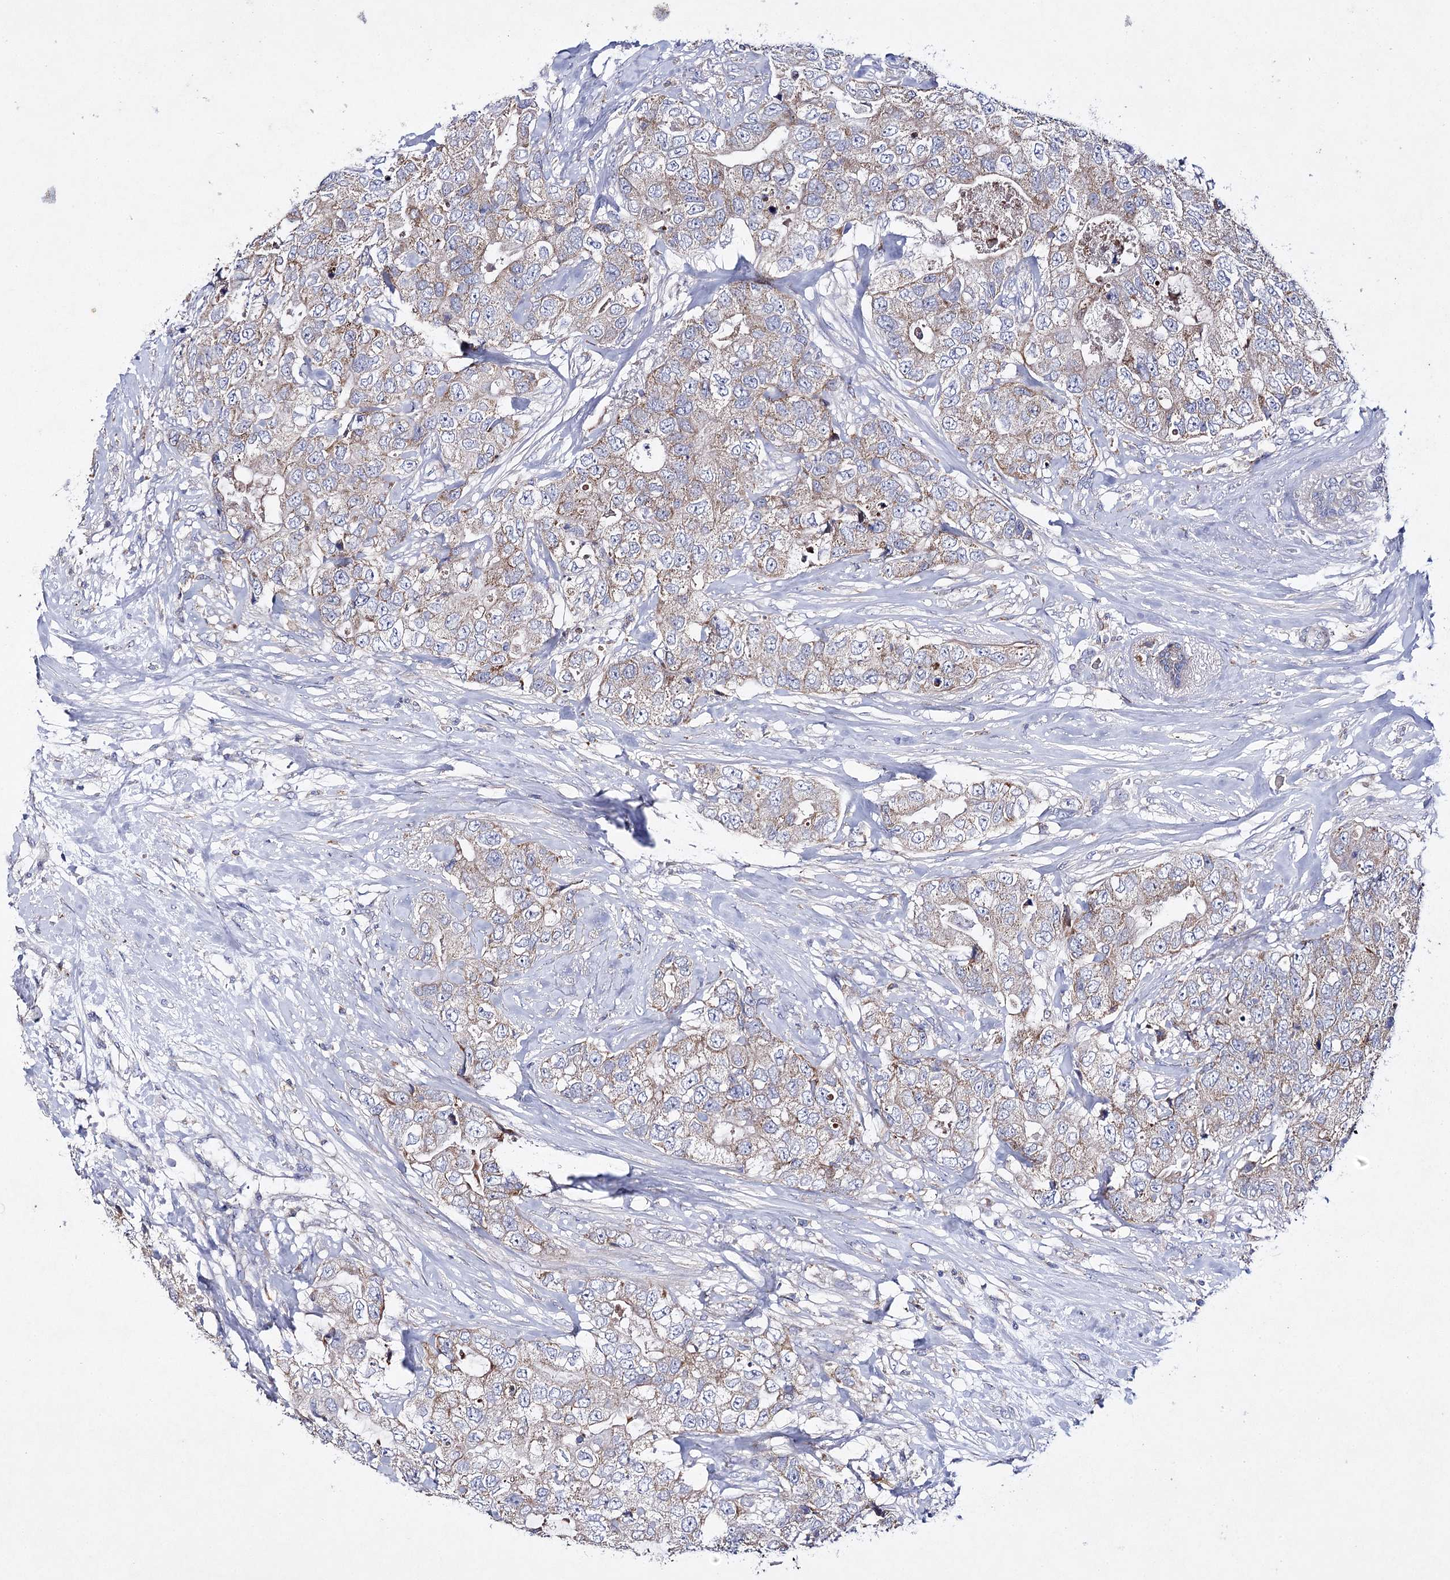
{"staining": {"intensity": "weak", "quantity": ">75%", "location": "cytoplasmic/membranous"}, "tissue": "breast cancer", "cell_type": "Tumor cells", "image_type": "cancer", "snomed": [{"axis": "morphology", "description": "Duct carcinoma"}, {"axis": "topography", "description": "Breast"}], "caption": "This image demonstrates immunohistochemistry staining of human breast infiltrating ductal carcinoma, with low weak cytoplasmic/membranous staining in about >75% of tumor cells.", "gene": "COX15", "patient": {"sex": "female", "age": 62}}